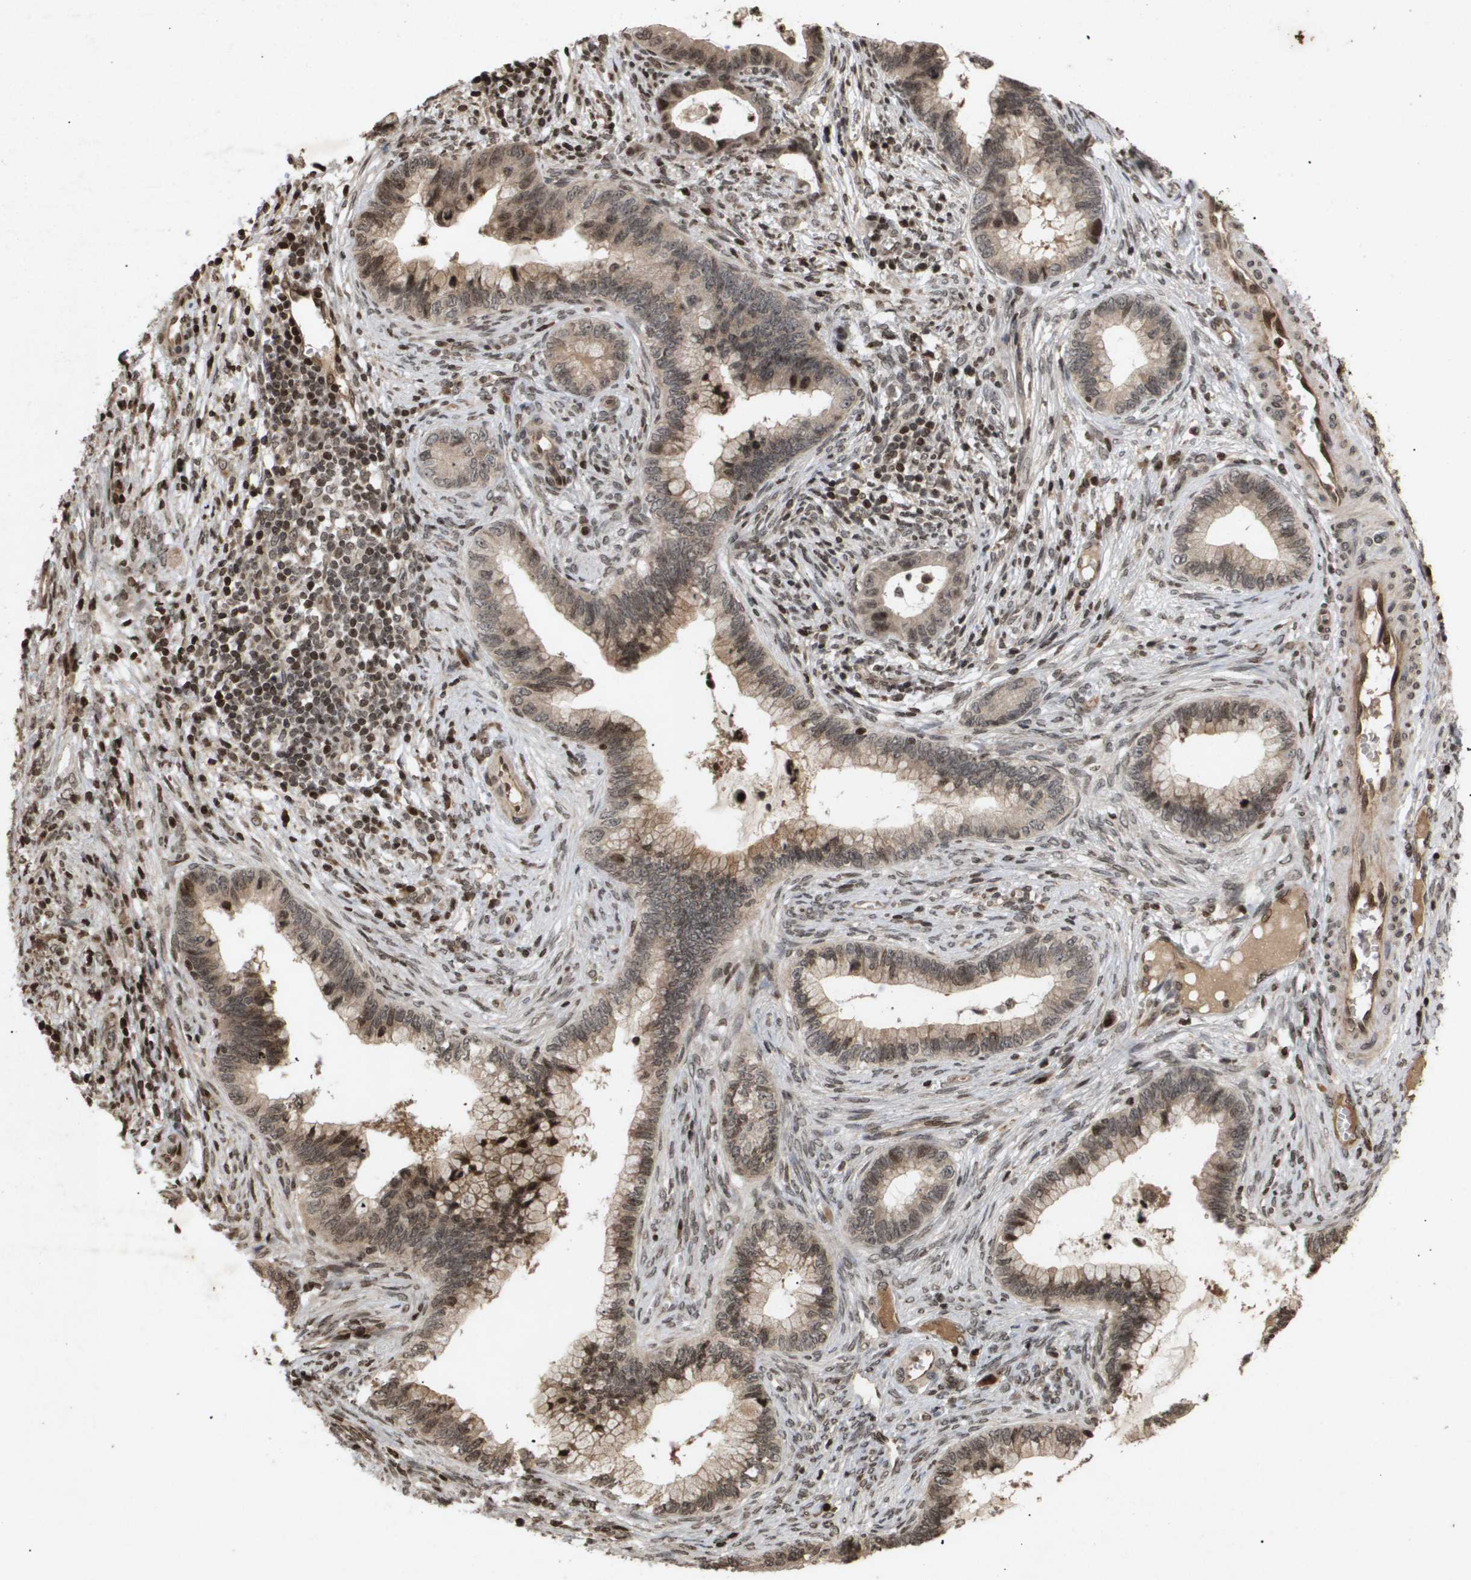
{"staining": {"intensity": "weak", "quantity": ">75%", "location": "cytoplasmic/membranous,nuclear"}, "tissue": "cervical cancer", "cell_type": "Tumor cells", "image_type": "cancer", "snomed": [{"axis": "morphology", "description": "Adenocarcinoma, NOS"}, {"axis": "topography", "description": "Cervix"}], "caption": "Human adenocarcinoma (cervical) stained for a protein (brown) shows weak cytoplasmic/membranous and nuclear positive positivity in approximately >75% of tumor cells.", "gene": "HSPA6", "patient": {"sex": "female", "age": 44}}